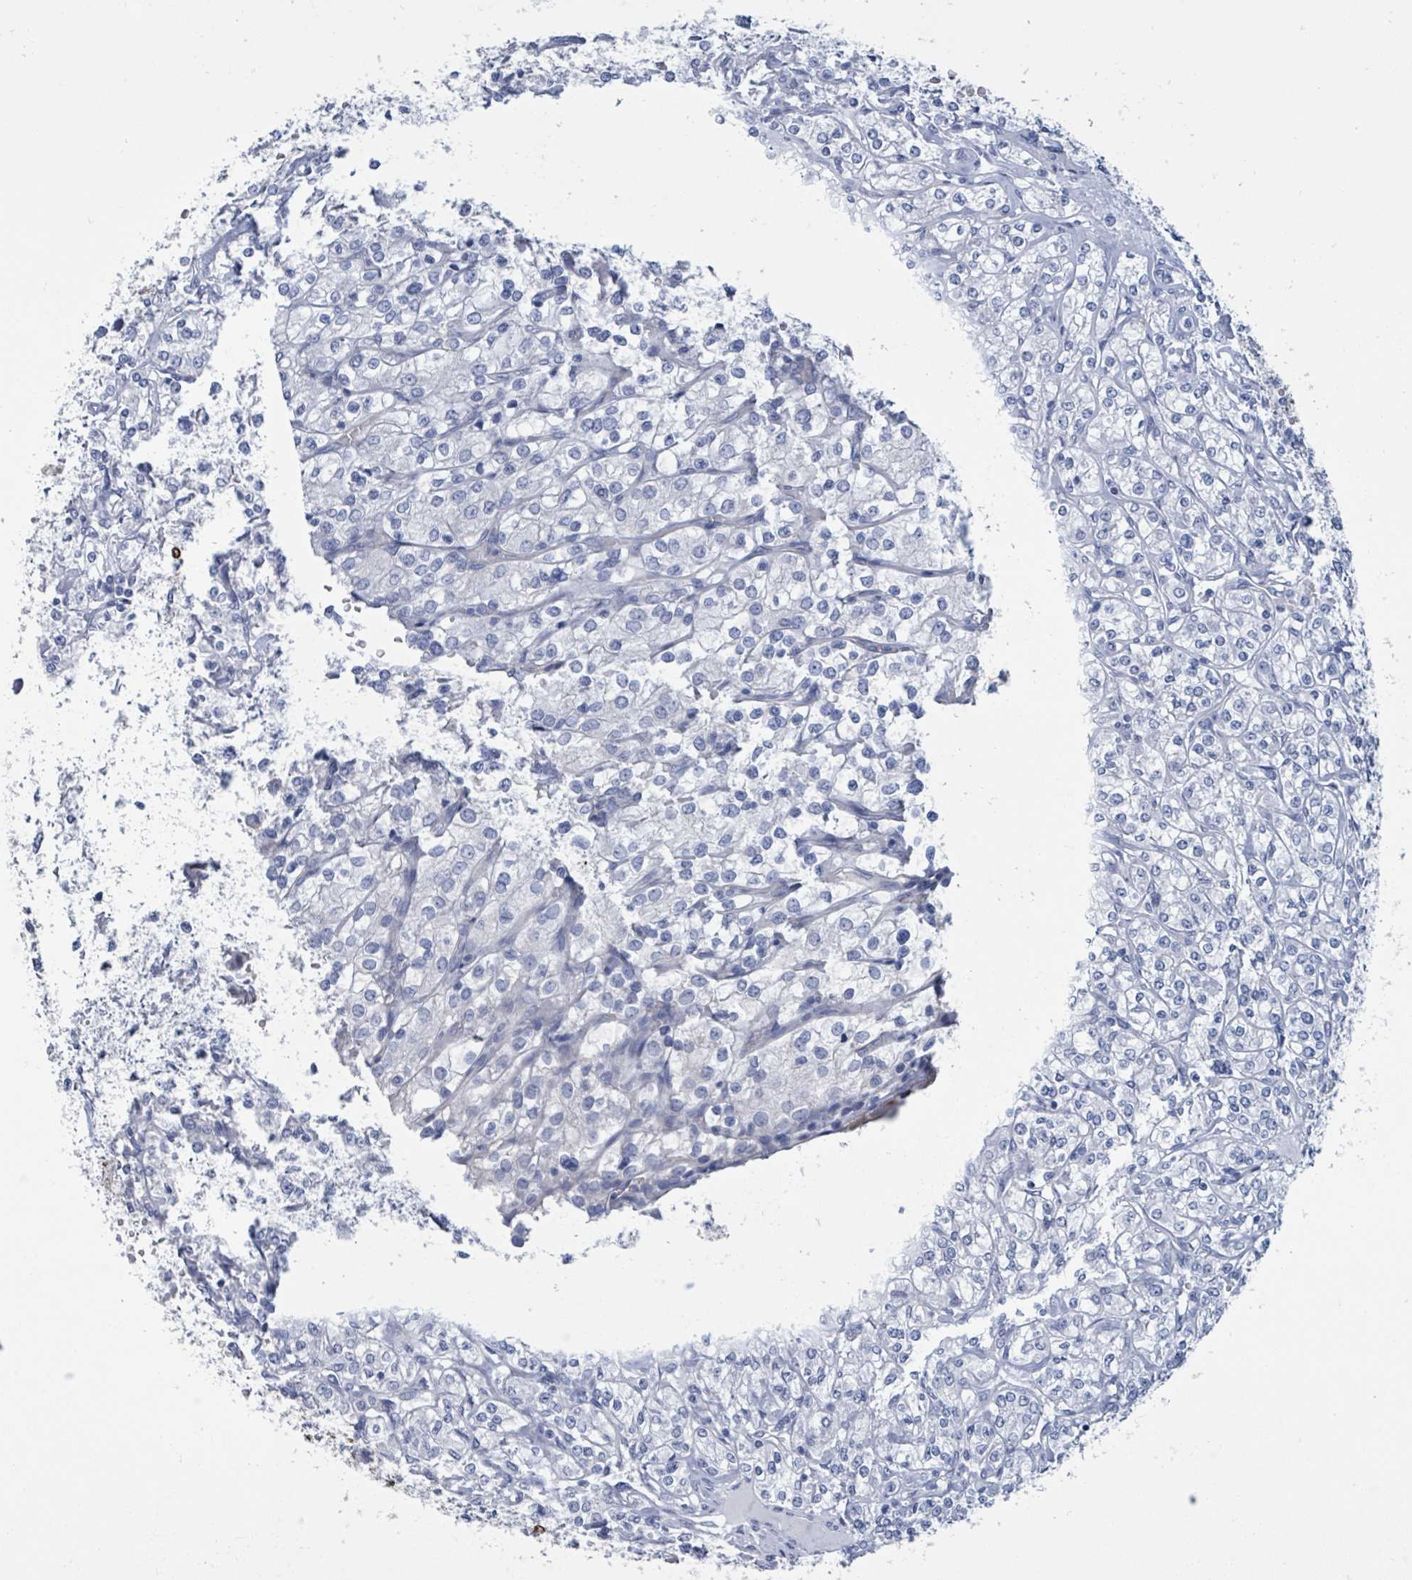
{"staining": {"intensity": "negative", "quantity": "none", "location": "none"}, "tissue": "renal cancer", "cell_type": "Tumor cells", "image_type": "cancer", "snomed": [{"axis": "morphology", "description": "Adenocarcinoma, NOS"}, {"axis": "topography", "description": "Kidney"}], "caption": "An immunohistochemistry photomicrograph of renal cancer (adenocarcinoma) is shown. There is no staining in tumor cells of renal cancer (adenocarcinoma).", "gene": "CT45A5", "patient": {"sex": "male", "age": 77}}